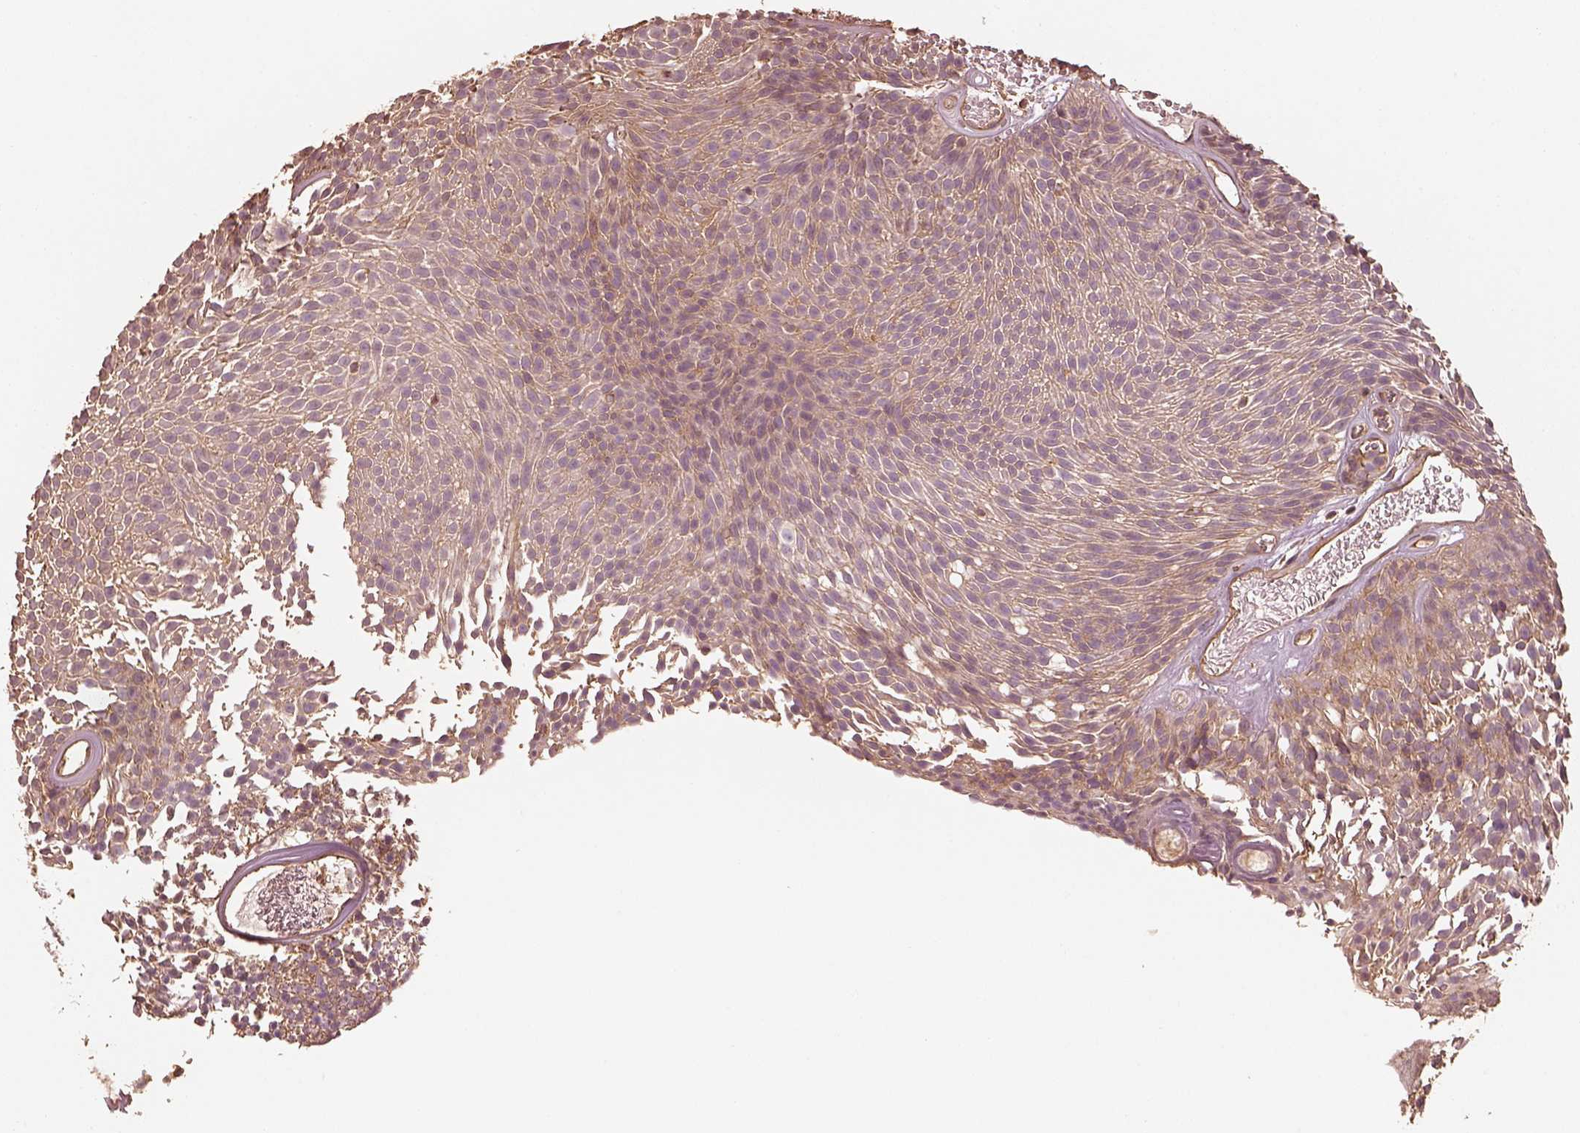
{"staining": {"intensity": "moderate", "quantity": "25%-75%", "location": "cytoplasmic/membranous"}, "tissue": "urothelial cancer", "cell_type": "Tumor cells", "image_type": "cancer", "snomed": [{"axis": "morphology", "description": "Urothelial carcinoma, Low grade"}, {"axis": "topography", "description": "Urinary bladder"}], "caption": "Immunohistochemical staining of human low-grade urothelial carcinoma reveals medium levels of moderate cytoplasmic/membranous positivity in approximately 25%-75% of tumor cells.", "gene": "WDR7", "patient": {"sex": "male", "age": 77}}